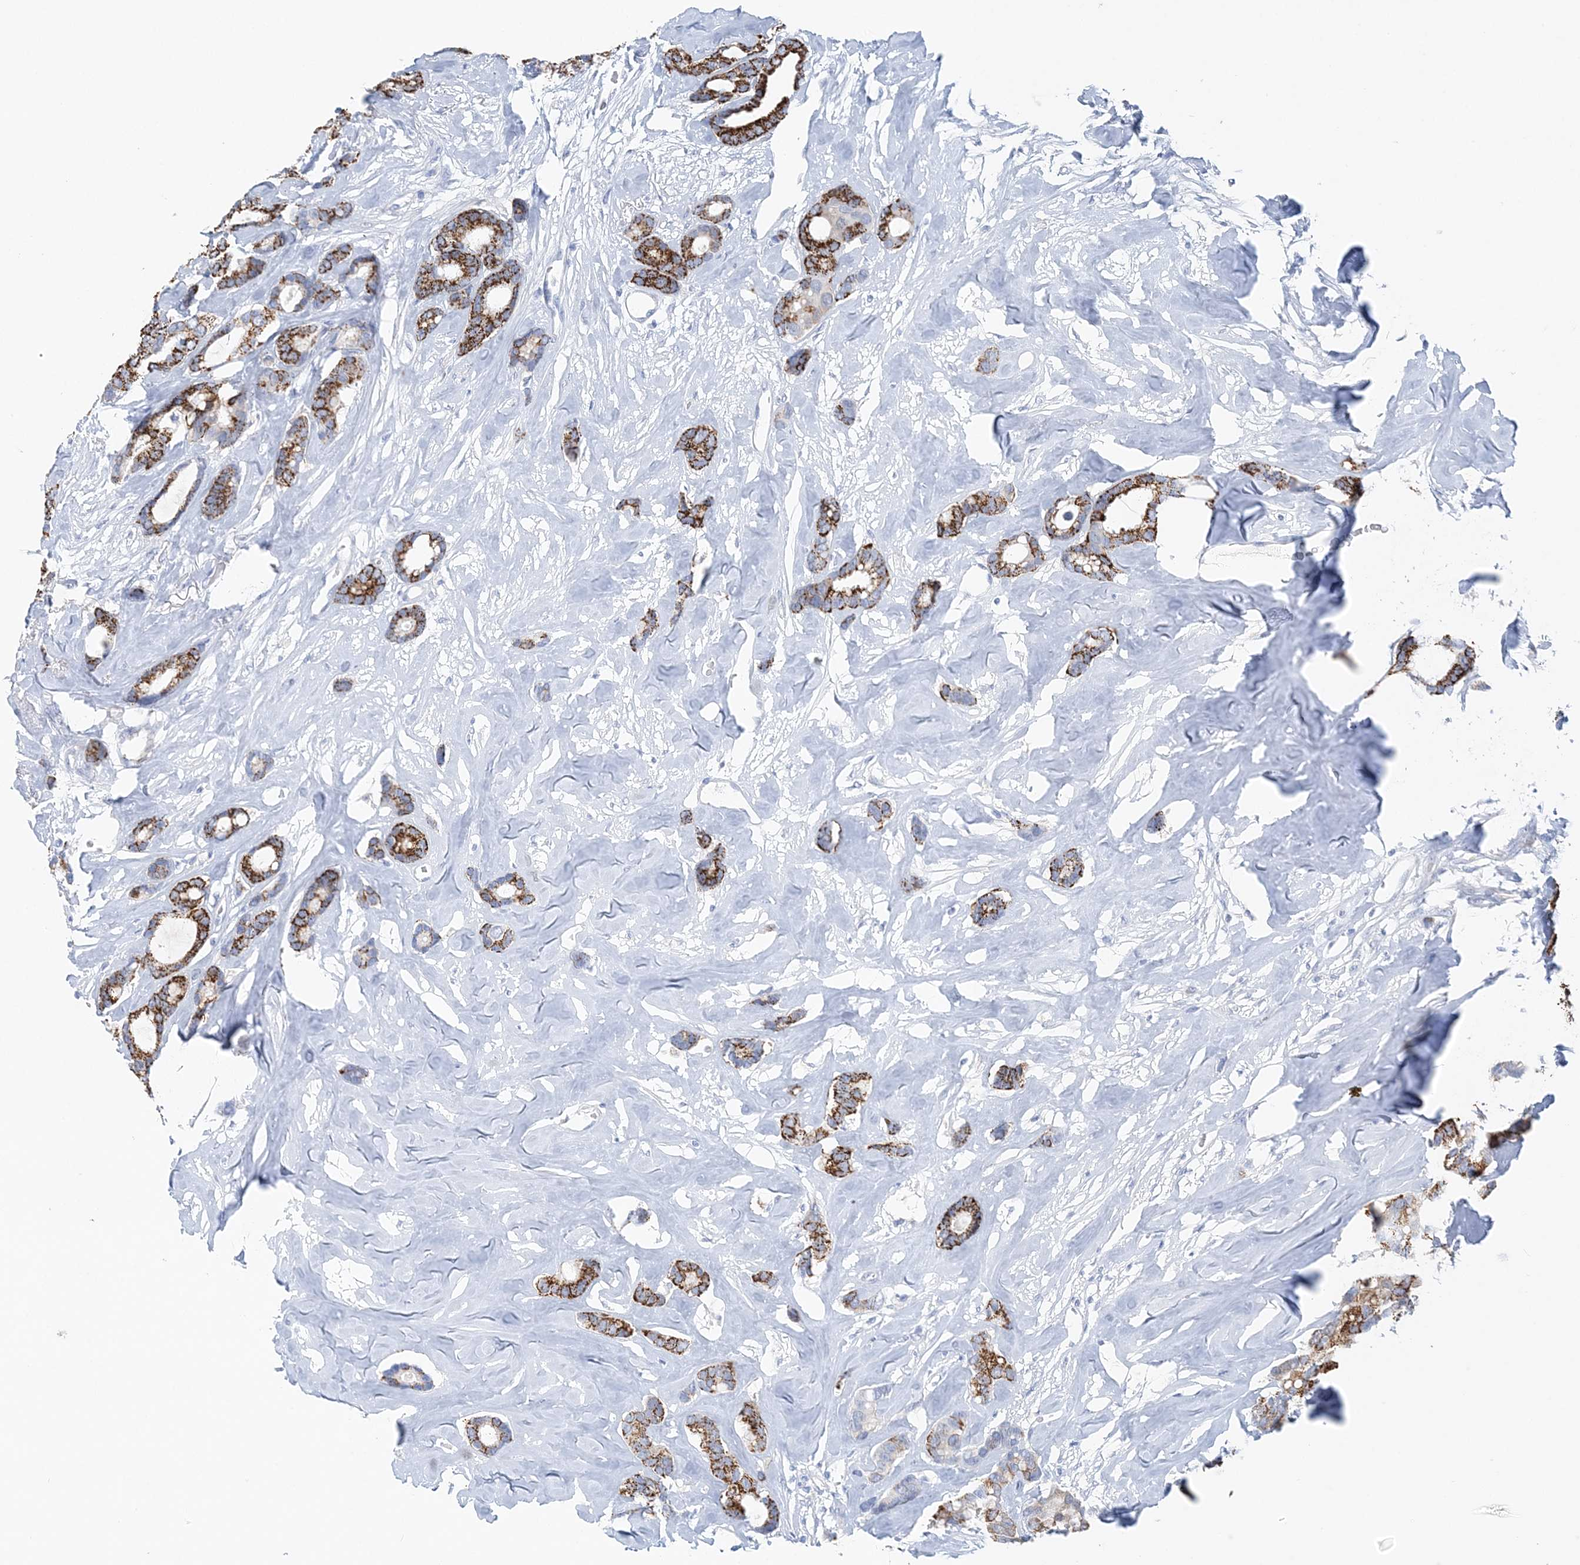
{"staining": {"intensity": "strong", "quantity": ">75%", "location": "cytoplasmic/membranous"}, "tissue": "breast cancer", "cell_type": "Tumor cells", "image_type": "cancer", "snomed": [{"axis": "morphology", "description": "Duct carcinoma"}, {"axis": "topography", "description": "Breast"}], "caption": "Breast cancer (invasive ductal carcinoma) stained with a brown dye shows strong cytoplasmic/membranous positive positivity in approximately >75% of tumor cells.", "gene": "HMGCS1", "patient": {"sex": "female", "age": 87}}